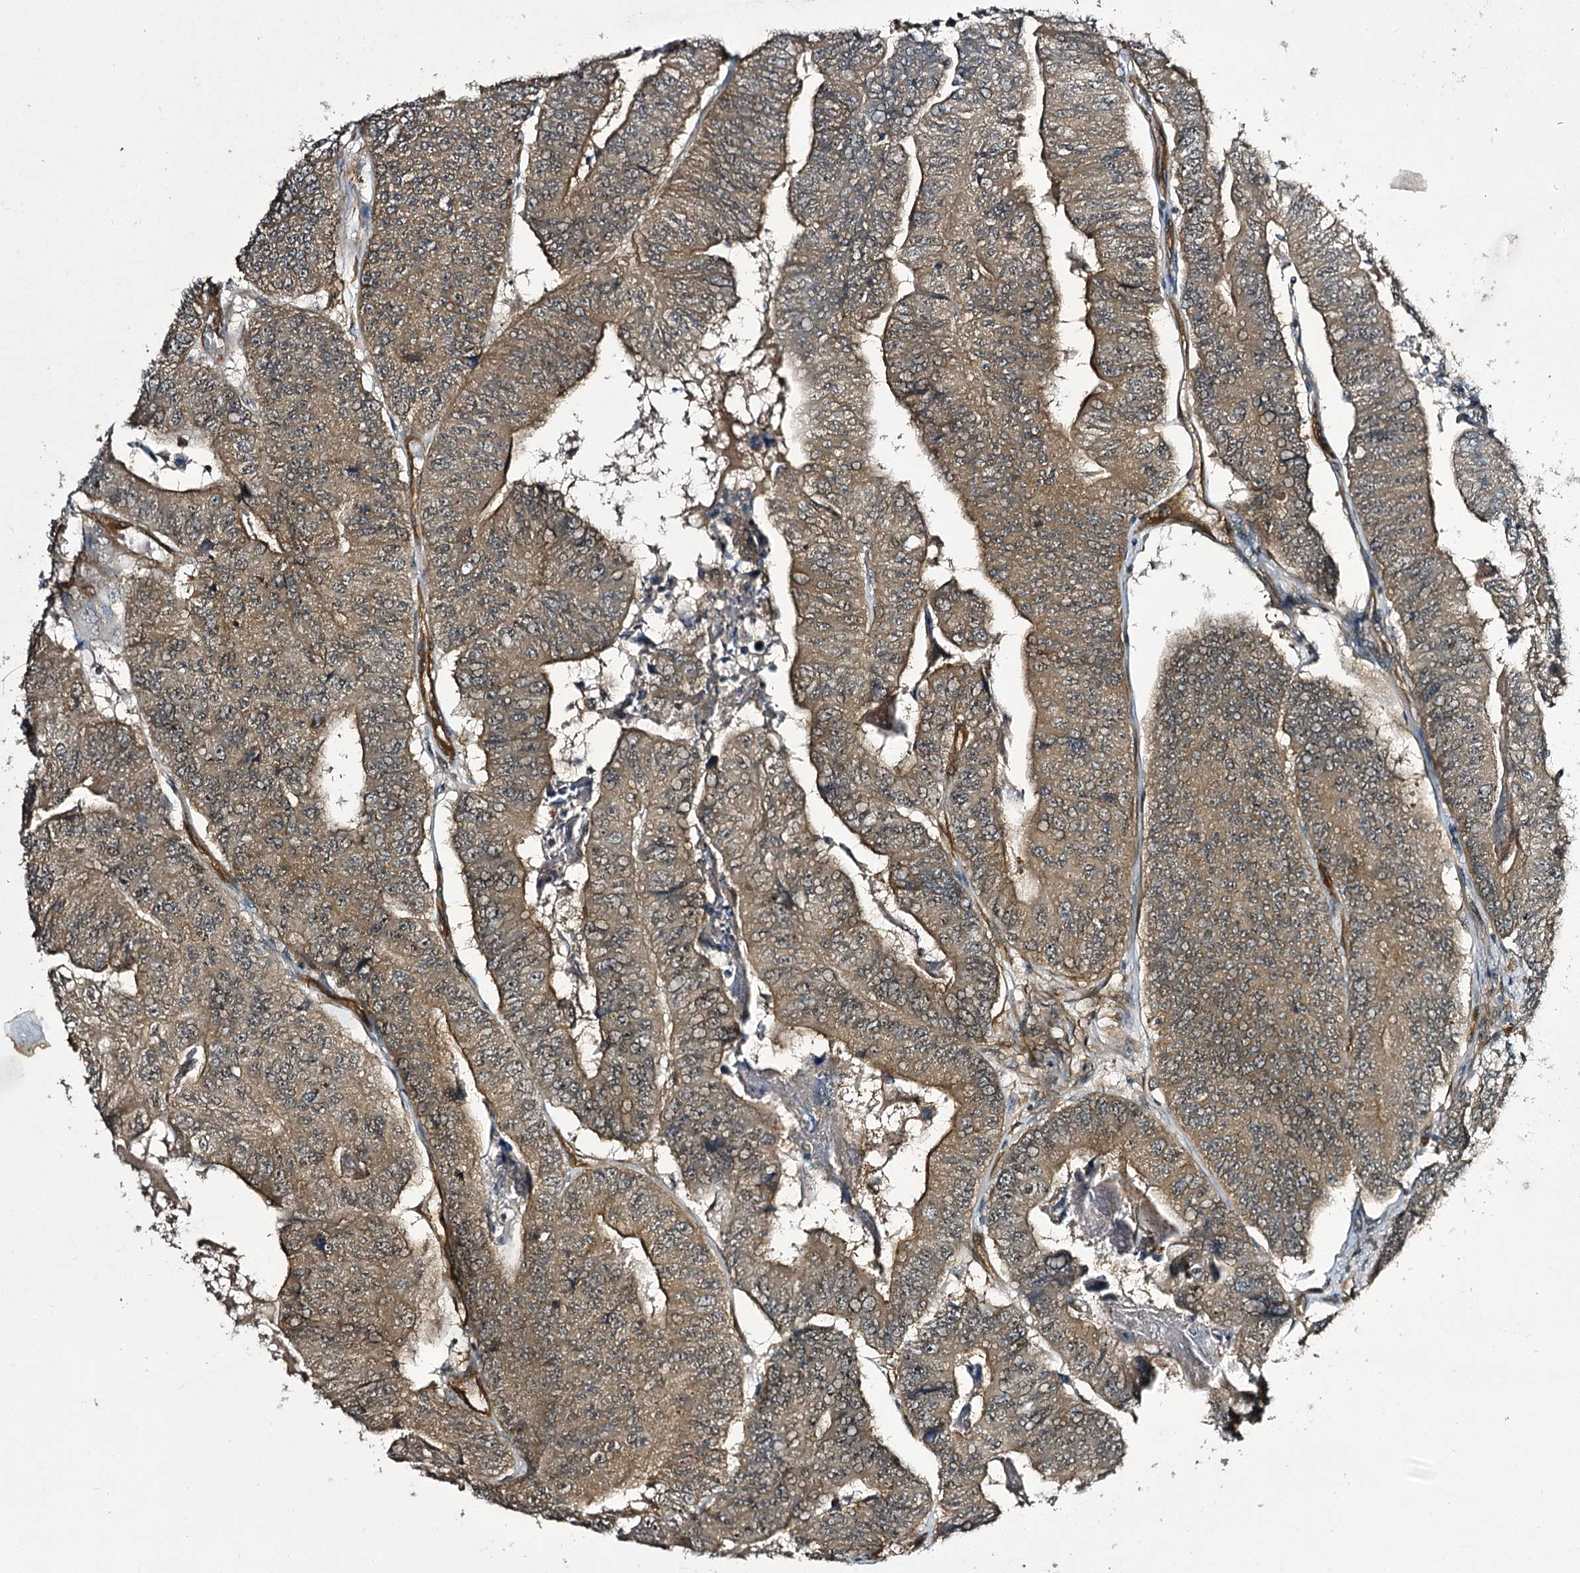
{"staining": {"intensity": "moderate", "quantity": ">75%", "location": "cytoplasmic/membranous"}, "tissue": "colorectal cancer", "cell_type": "Tumor cells", "image_type": "cancer", "snomed": [{"axis": "morphology", "description": "Adenocarcinoma, NOS"}, {"axis": "topography", "description": "Colon"}], "caption": "Immunohistochemistry (IHC) of adenocarcinoma (colorectal) reveals medium levels of moderate cytoplasmic/membranous positivity in about >75% of tumor cells. (Stains: DAB (3,3'-diaminobenzidine) in brown, nuclei in blue, Microscopy: brightfield microscopy at high magnification).", "gene": "MYO1C", "patient": {"sex": "female", "age": 67}}